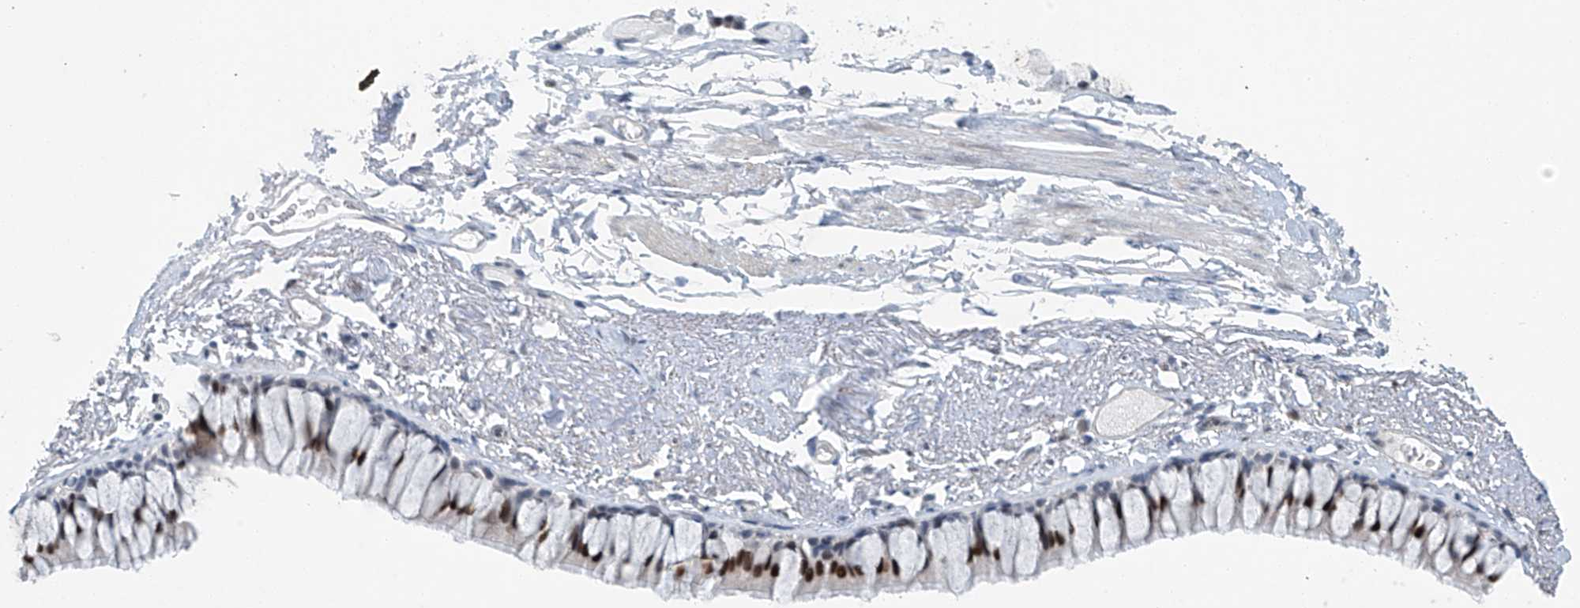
{"staining": {"intensity": "moderate", "quantity": "25%-75%", "location": "nuclear"}, "tissue": "bronchus", "cell_type": "Respiratory epithelial cells", "image_type": "normal", "snomed": [{"axis": "morphology", "description": "Normal tissue, NOS"}, {"axis": "topography", "description": "Cartilage tissue"}, {"axis": "topography", "description": "Bronchus"}], "caption": "Protein staining shows moderate nuclear positivity in about 25%-75% of respiratory epithelial cells in normal bronchus.", "gene": "TAF8", "patient": {"sex": "female", "age": 73}}